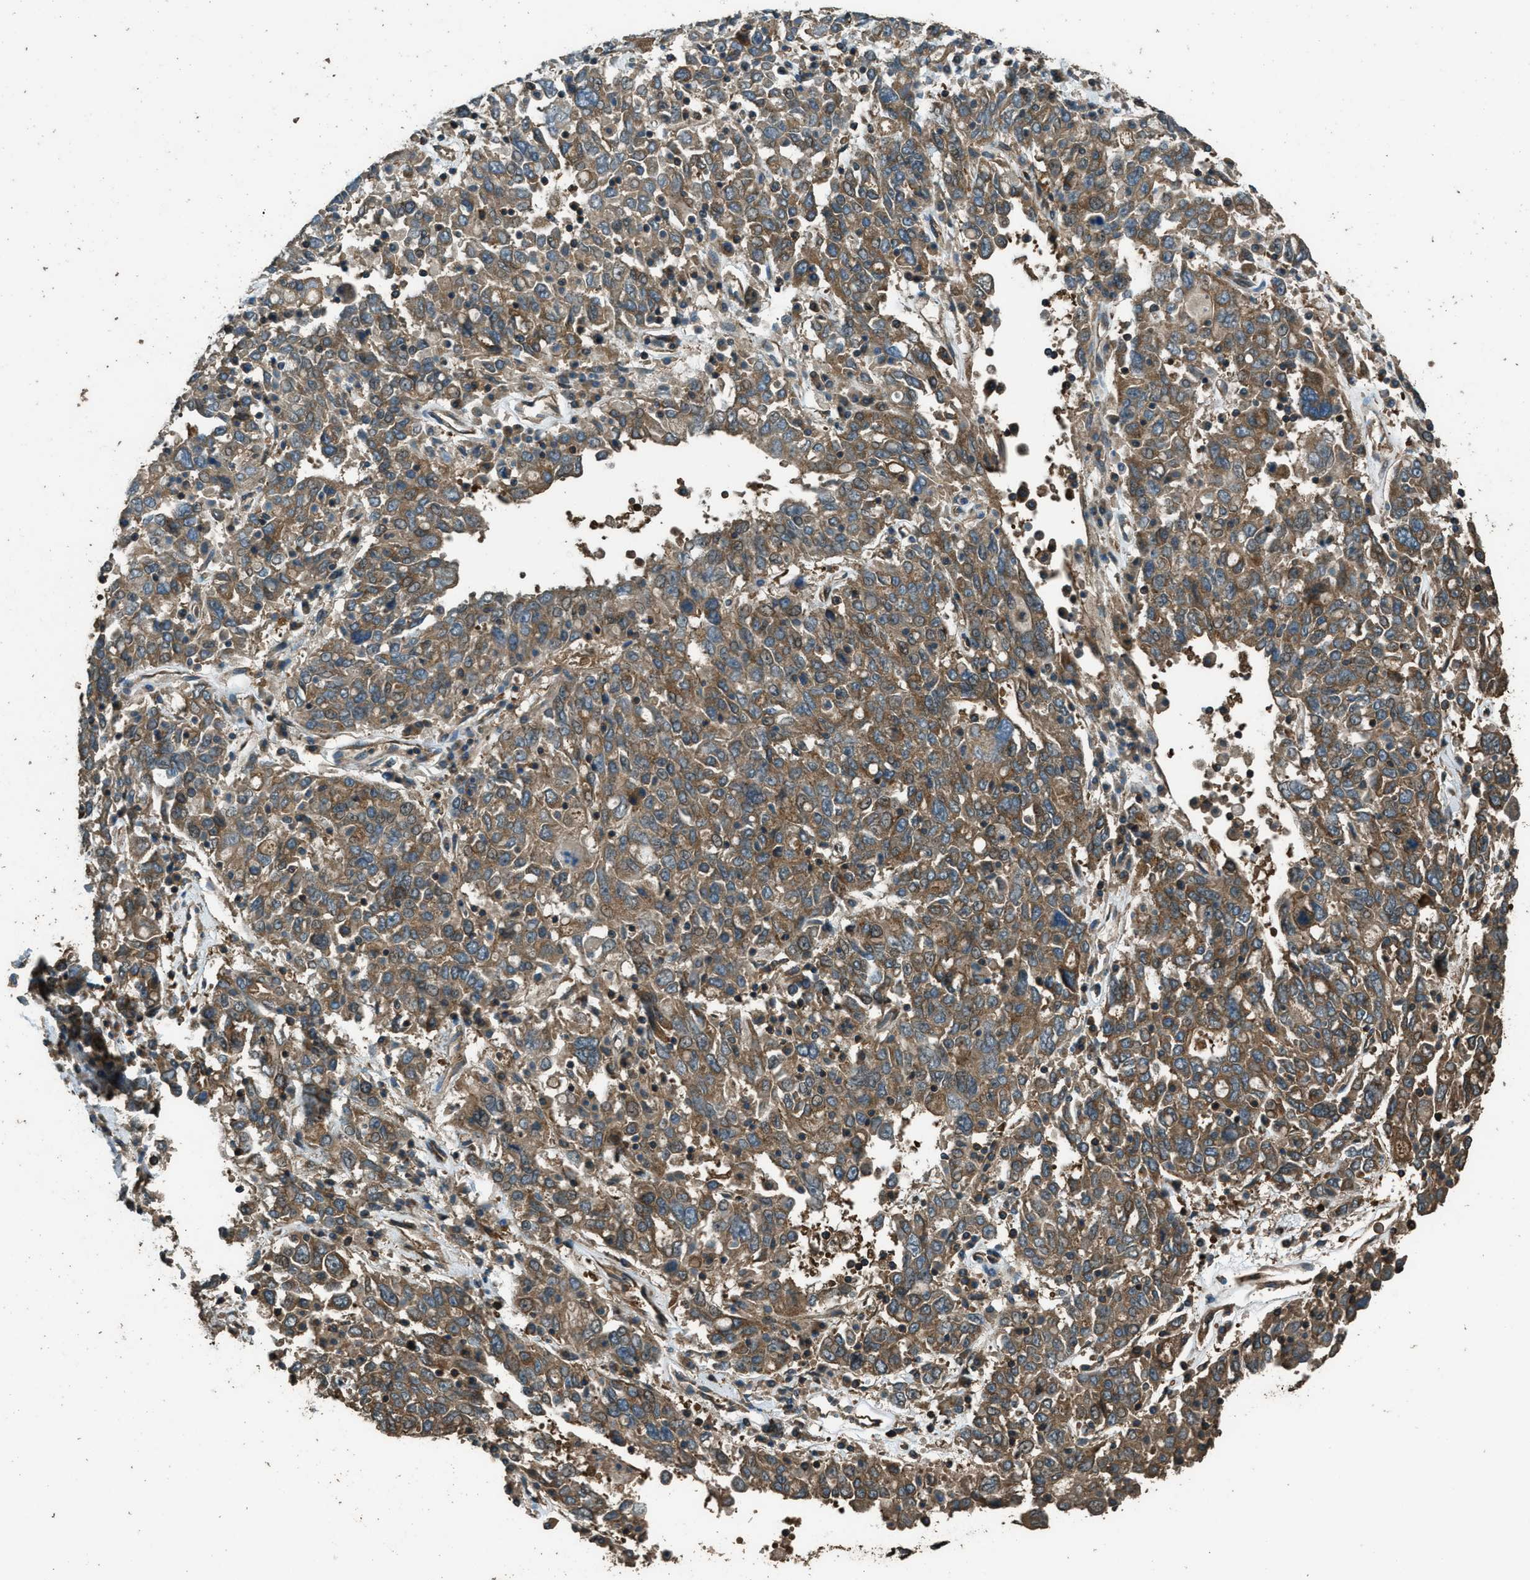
{"staining": {"intensity": "moderate", "quantity": ">75%", "location": "cytoplasmic/membranous"}, "tissue": "ovarian cancer", "cell_type": "Tumor cells", "image_type": "cancer", "snomed": [{"axis": "morphology", "description": "Carcinoma, endometroid"}, {"axis": "topography", "description": "Ovary"}], "caption": "Protein staining displays moderate cytoplasmic/membranous expression in about >75% of tumor cells in ovarian endometroid carcinoma.", "gene": "MARS1", "patient": {"sex": "female", "age": 62}}